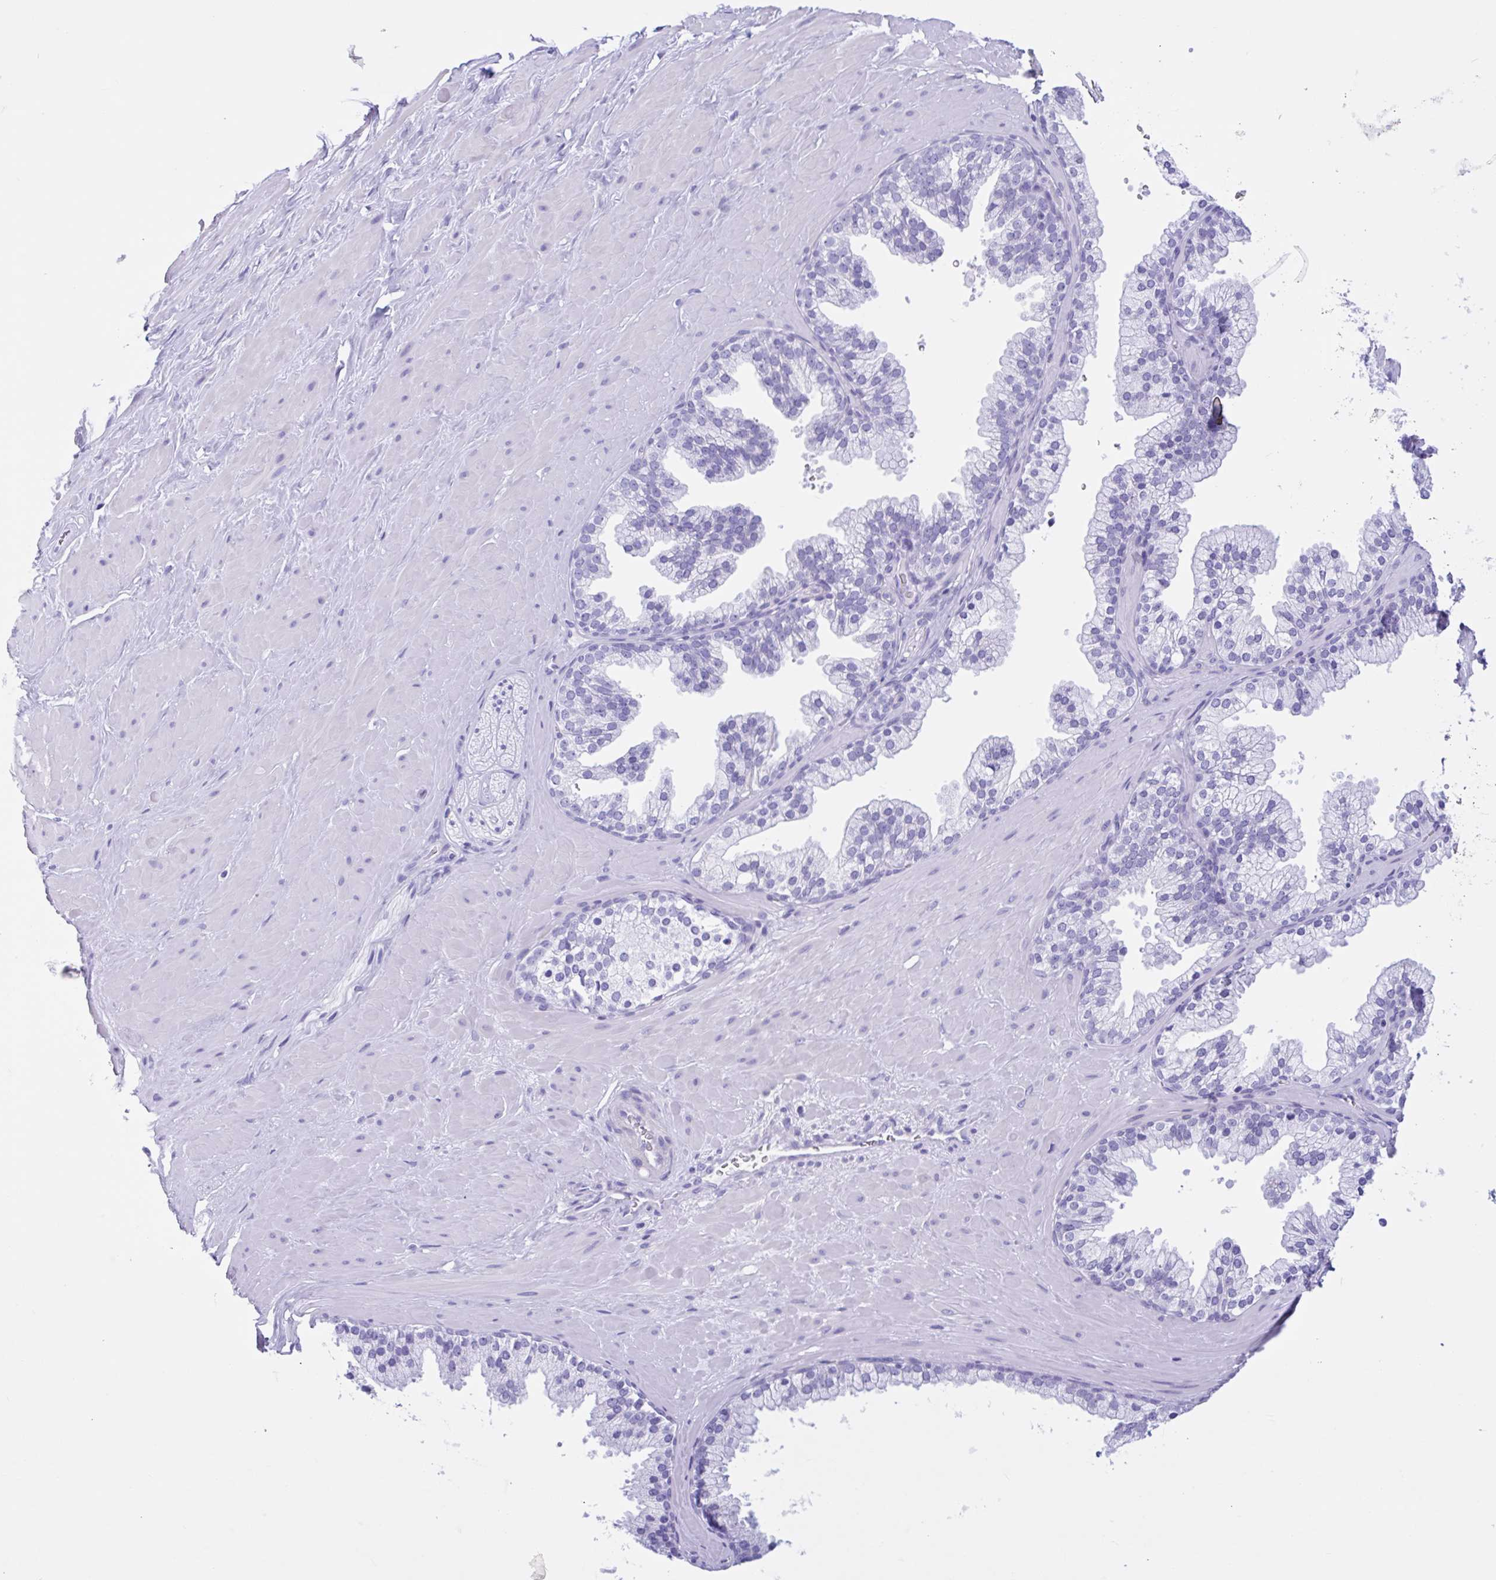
{"staining": {"intensity": "negative", "quantity": "none", "location": "none"}, "tissue": "adipose tissue", "cell_type": "Adipocytes", "image_type": "normal", "snomed": [{"axis": "morphology", "description": "Normal tissue, NOS"}, {"axis": "topography", "description": "Prostate"}, {"axis": "topography", "description": "Peripheral nerve tissue"}], "caption": "High power microscopy histopathology image of an immunohistochemistry (IHC) histopathology image of benign adipose tissue, revealing no significant staining in adipocytes.", "gene": "IAPP", "patient": {"sex": "male", "age": 61}}